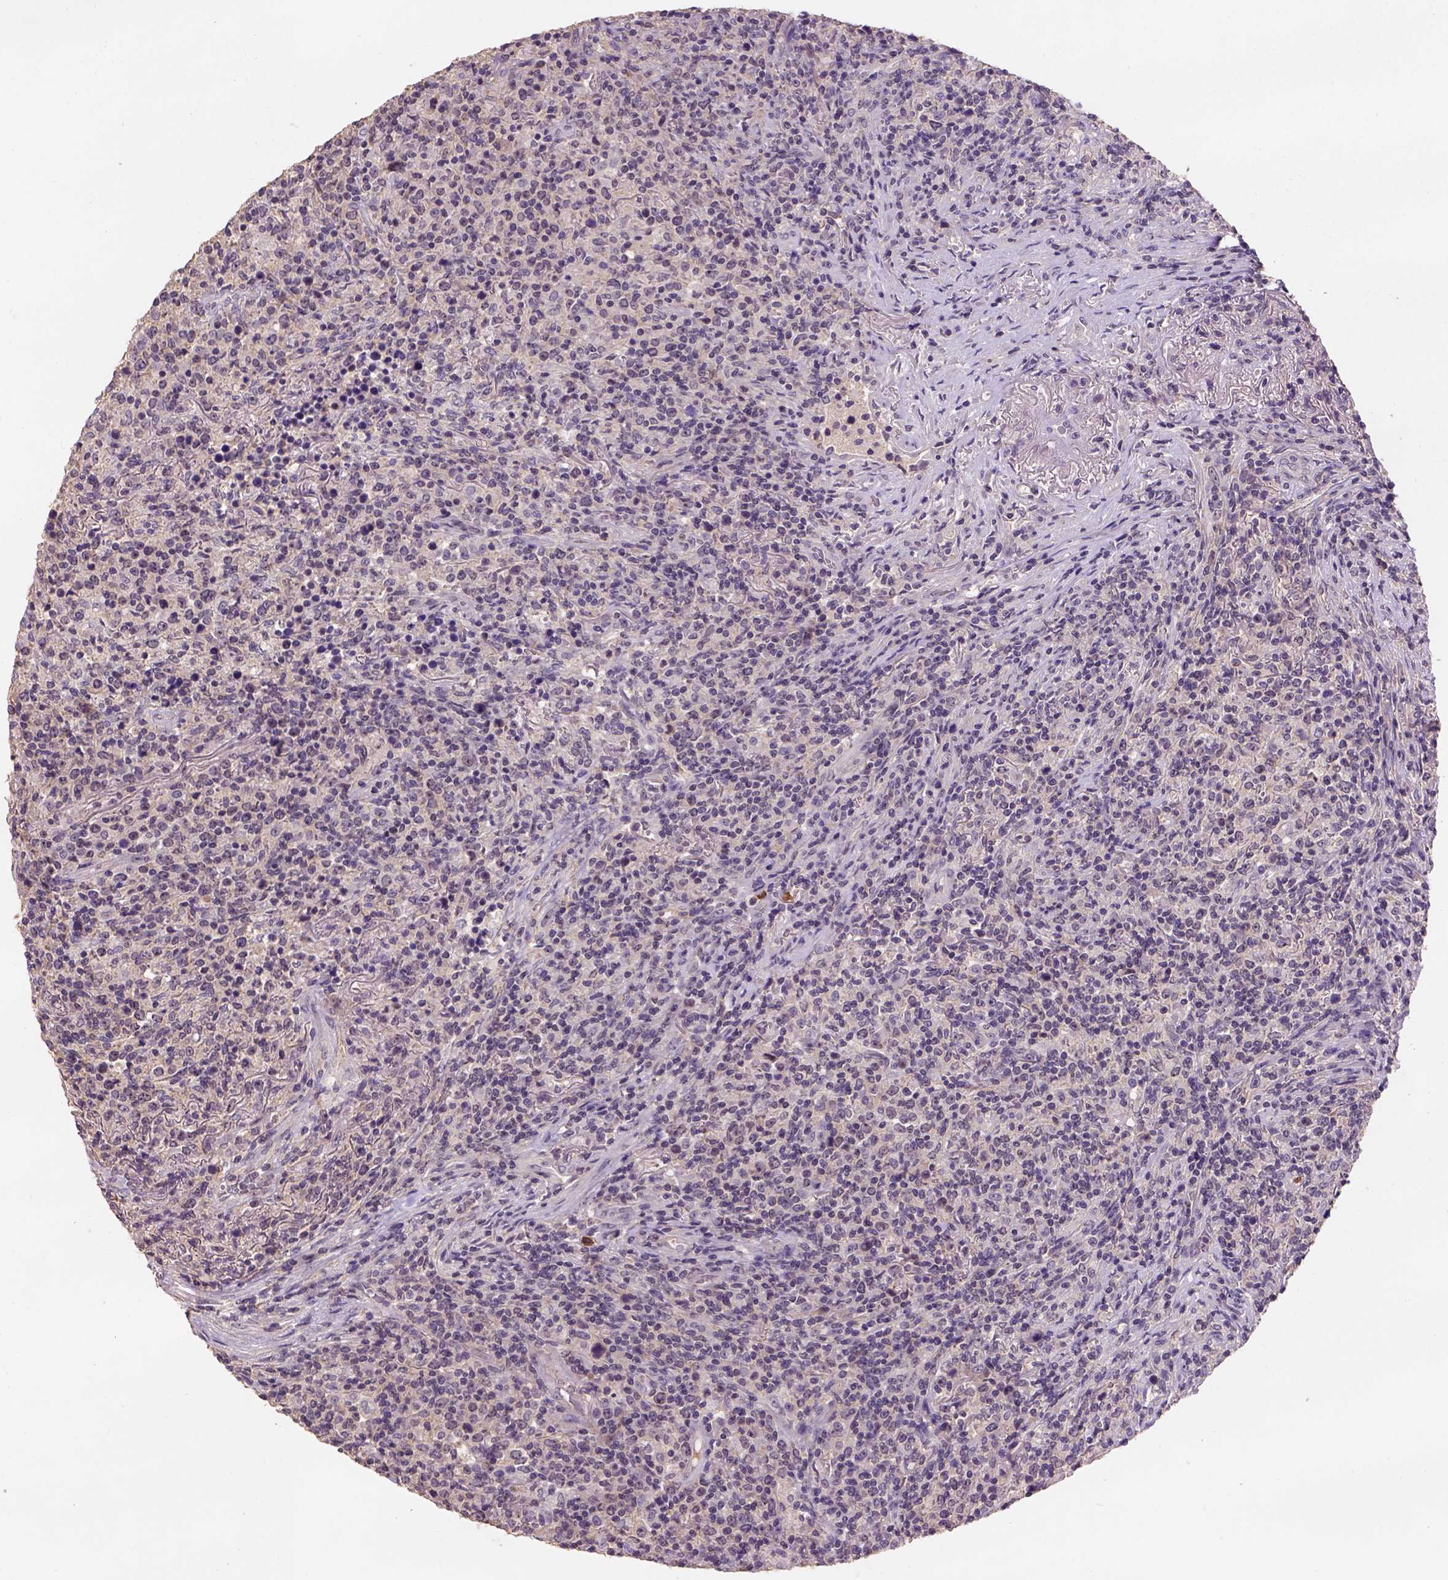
{"staining": {"intensity": "weak", "quantity": ">75%", "location": "cytoplasmic/membranous,nuclear"}, "tissue": "lymphoma", "cell_type": "Tumor cells", "image_type": "cancer", "snomed": [{"axis": "morphology", "description": "Malignant lymphoma, non-Hodgkin's type, High grade"}, {"axis": "topography", "description": "Lung"}], "caption": "Immunohistochemistry (IHC) (DAB (3,3'-diaminobenzidine)) staining of human lymphoma demonstrates weak cytoplasmic/membranous and nuclear protein positivity in about >75% of tumor cells. (Stains: DAB in brown, nuclei in blue, Microscopy: brightfield microscopy at high magnification).", "gene": "SCML4", "patient": {"sex": "male", "age": 79}}